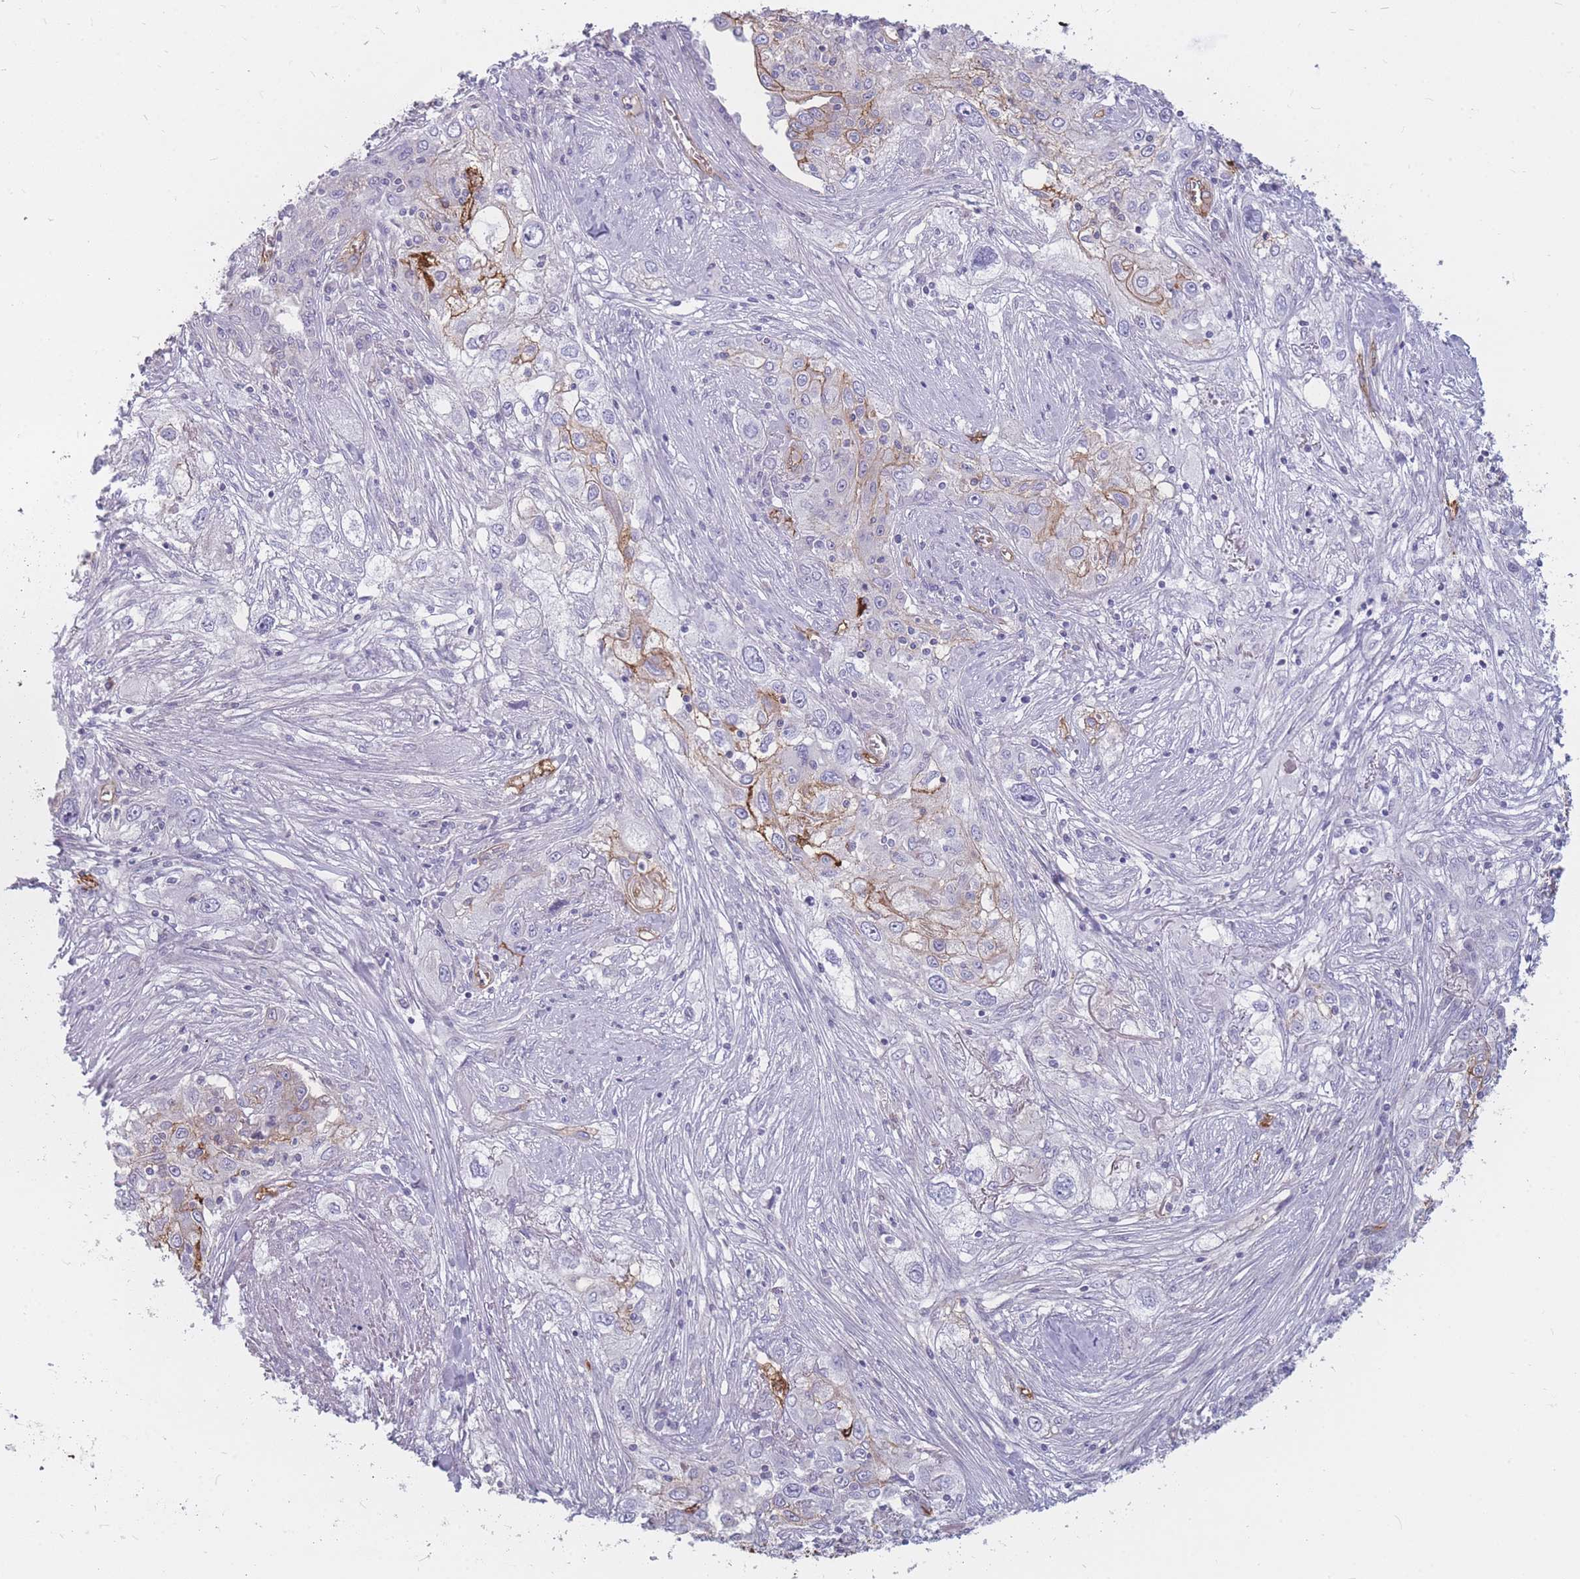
{"staining": {"intensity": "moderate", "quantity": "<25%", "location": "cytoplasmic/membranous"}, "tissue": "lung cancer", "cell_type": "Tumor cells", "image_type": "cancer", "snomed": [{"axis": "morphology", "description": "Squamous cell carcinoma, NOS"}, {"axis": "topography", "description": "Lung"}], "caption": "Tumor cells demonstrate low levels of moderate cytoplasmic/membranous positivity in about <25% of cells in lung cancer (squamous cell carcinoma).", "gene": "GNA11", "patient": {"sex": "female", "age": 69}}